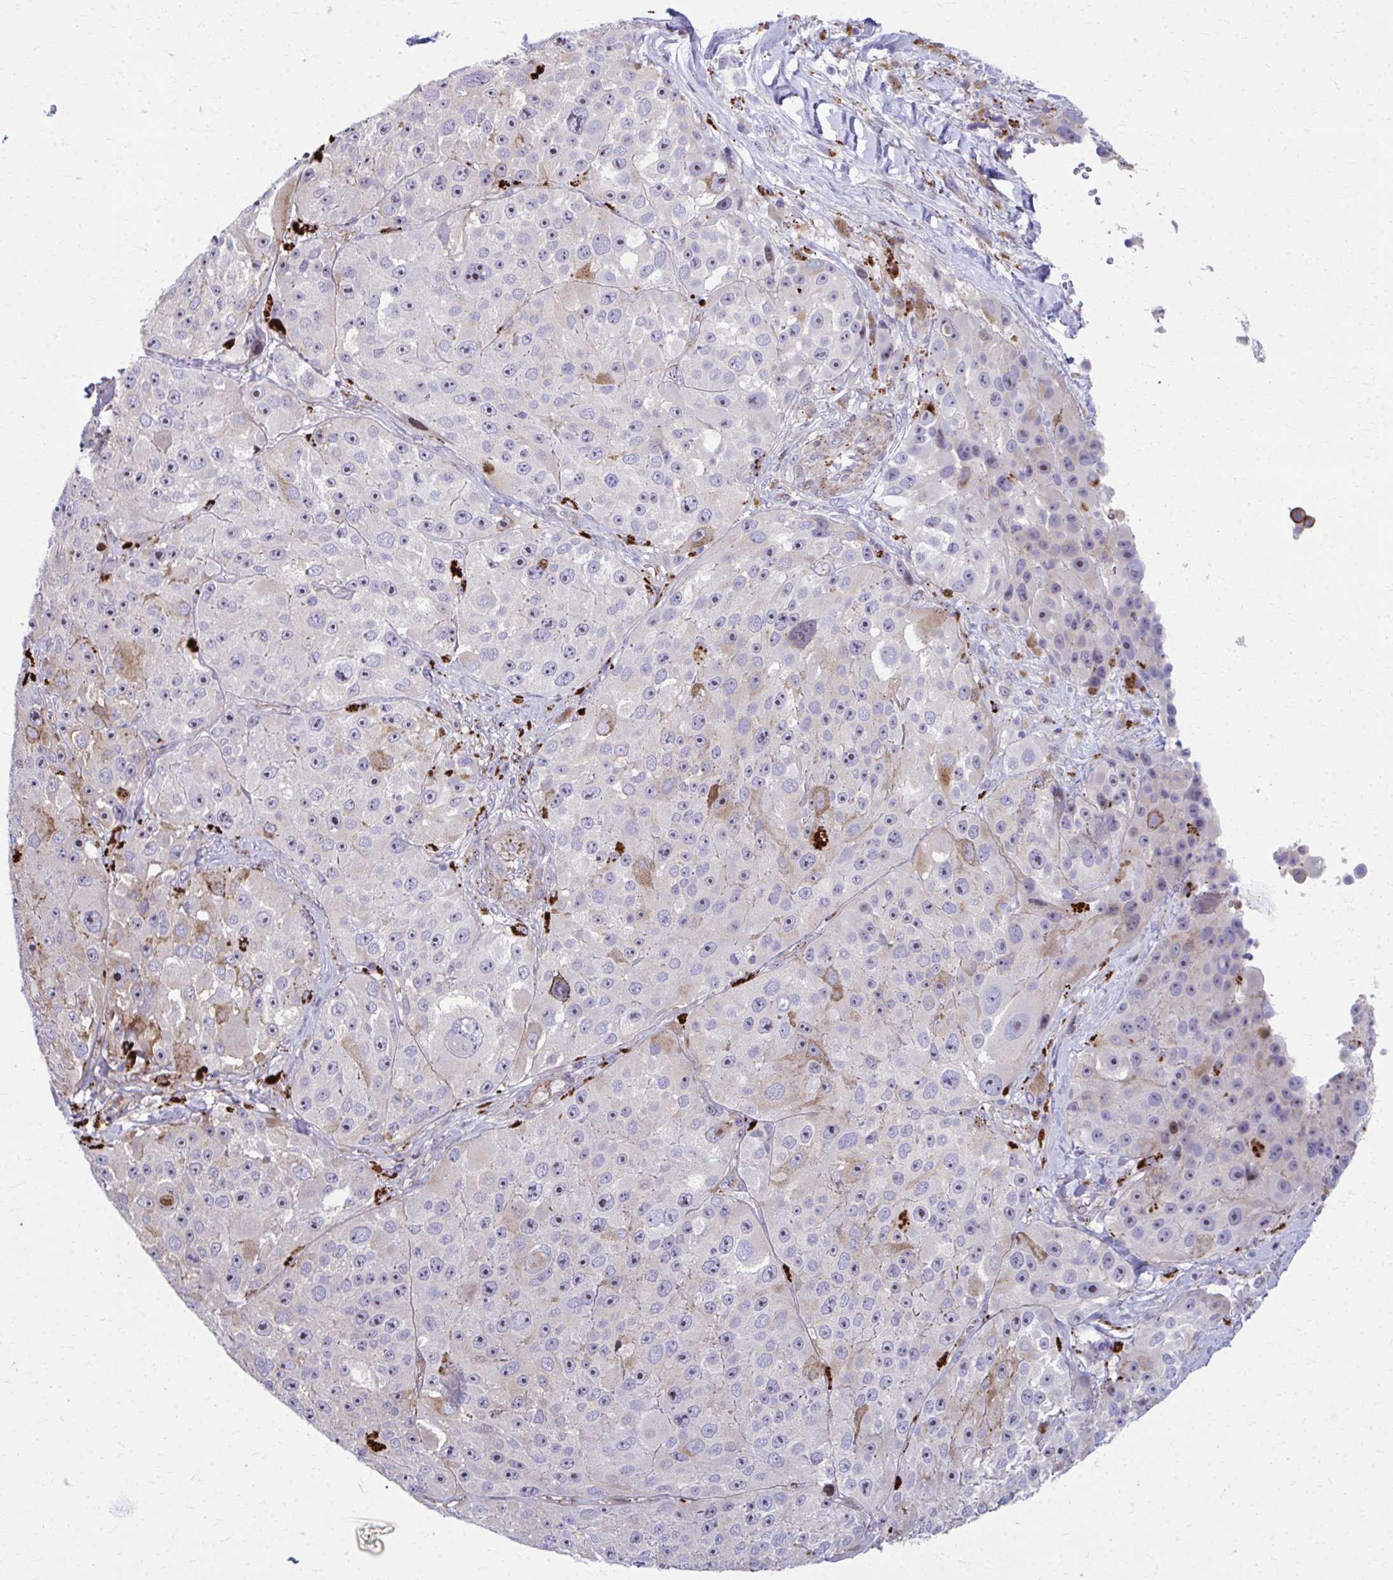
{"staining": {"intensity": "moderate", "quantity": "<25%", "location": "cytoplasmic/membranous"}, "tissue": "melanoma", "cell_type": "Tumor cells", "image_type": "cancer", "snomed": [{"axis": "morphology", "description": "Malignant melanoma, Metastatic site"}, {"axis": "topography", "description": "Lymph node"}], "caption": "Immunohistochemical staining of melanoma exhibits low levels of moderate cytoplasmic/membranous protein positivity in about <25% of tumor cells. The staining was performed using DAB, with brown indicating positive protein expression. Nuclei are stained blue with hematoxylin.", "gene": "LRRC4B", "patient": {"sex": "male", "age": 62}}